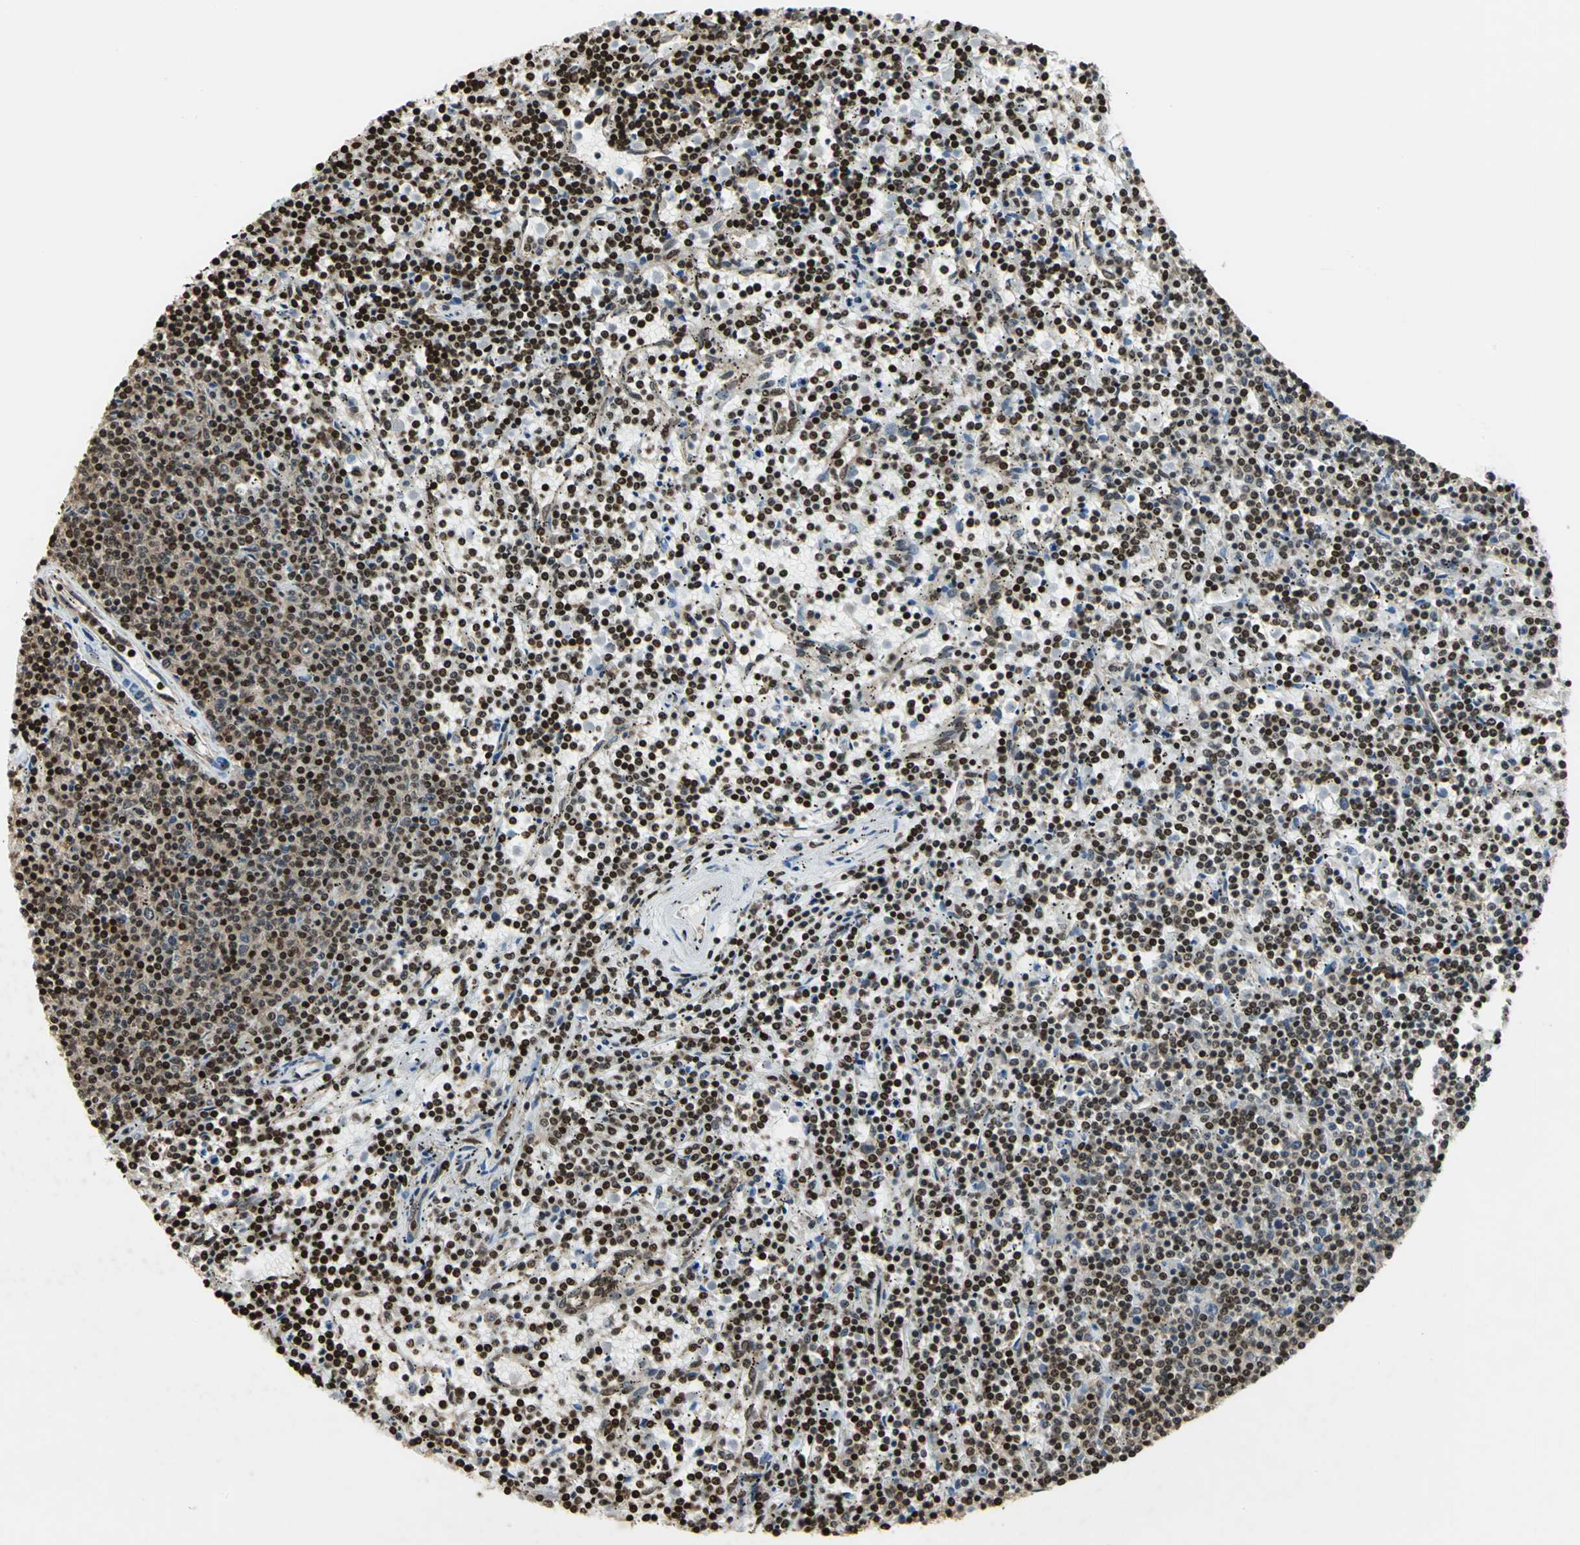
{"staining": {"intensity": "strong", "quantity": ">75%", "location": "nuclear"}, "tissue": "lymphoma", "cell_type": "Tumor cells", "image_type": "cancer", "snomed": [{"axis": "morphology", "description": "Malignant lymphoma, non-Hodgkin's type, Low grade"}, {"axis": "topography", "description": "Spleen"}], "caption": "Protein expression analysis of human lymphoma reveals strong nuclear positivity in approximately >75% of tumor cells. (brown staining indicates protein expression, while blue staining denotes nuclei).", "gene": "HMGB1", "patient": {"sex": "female", "age": 50}}